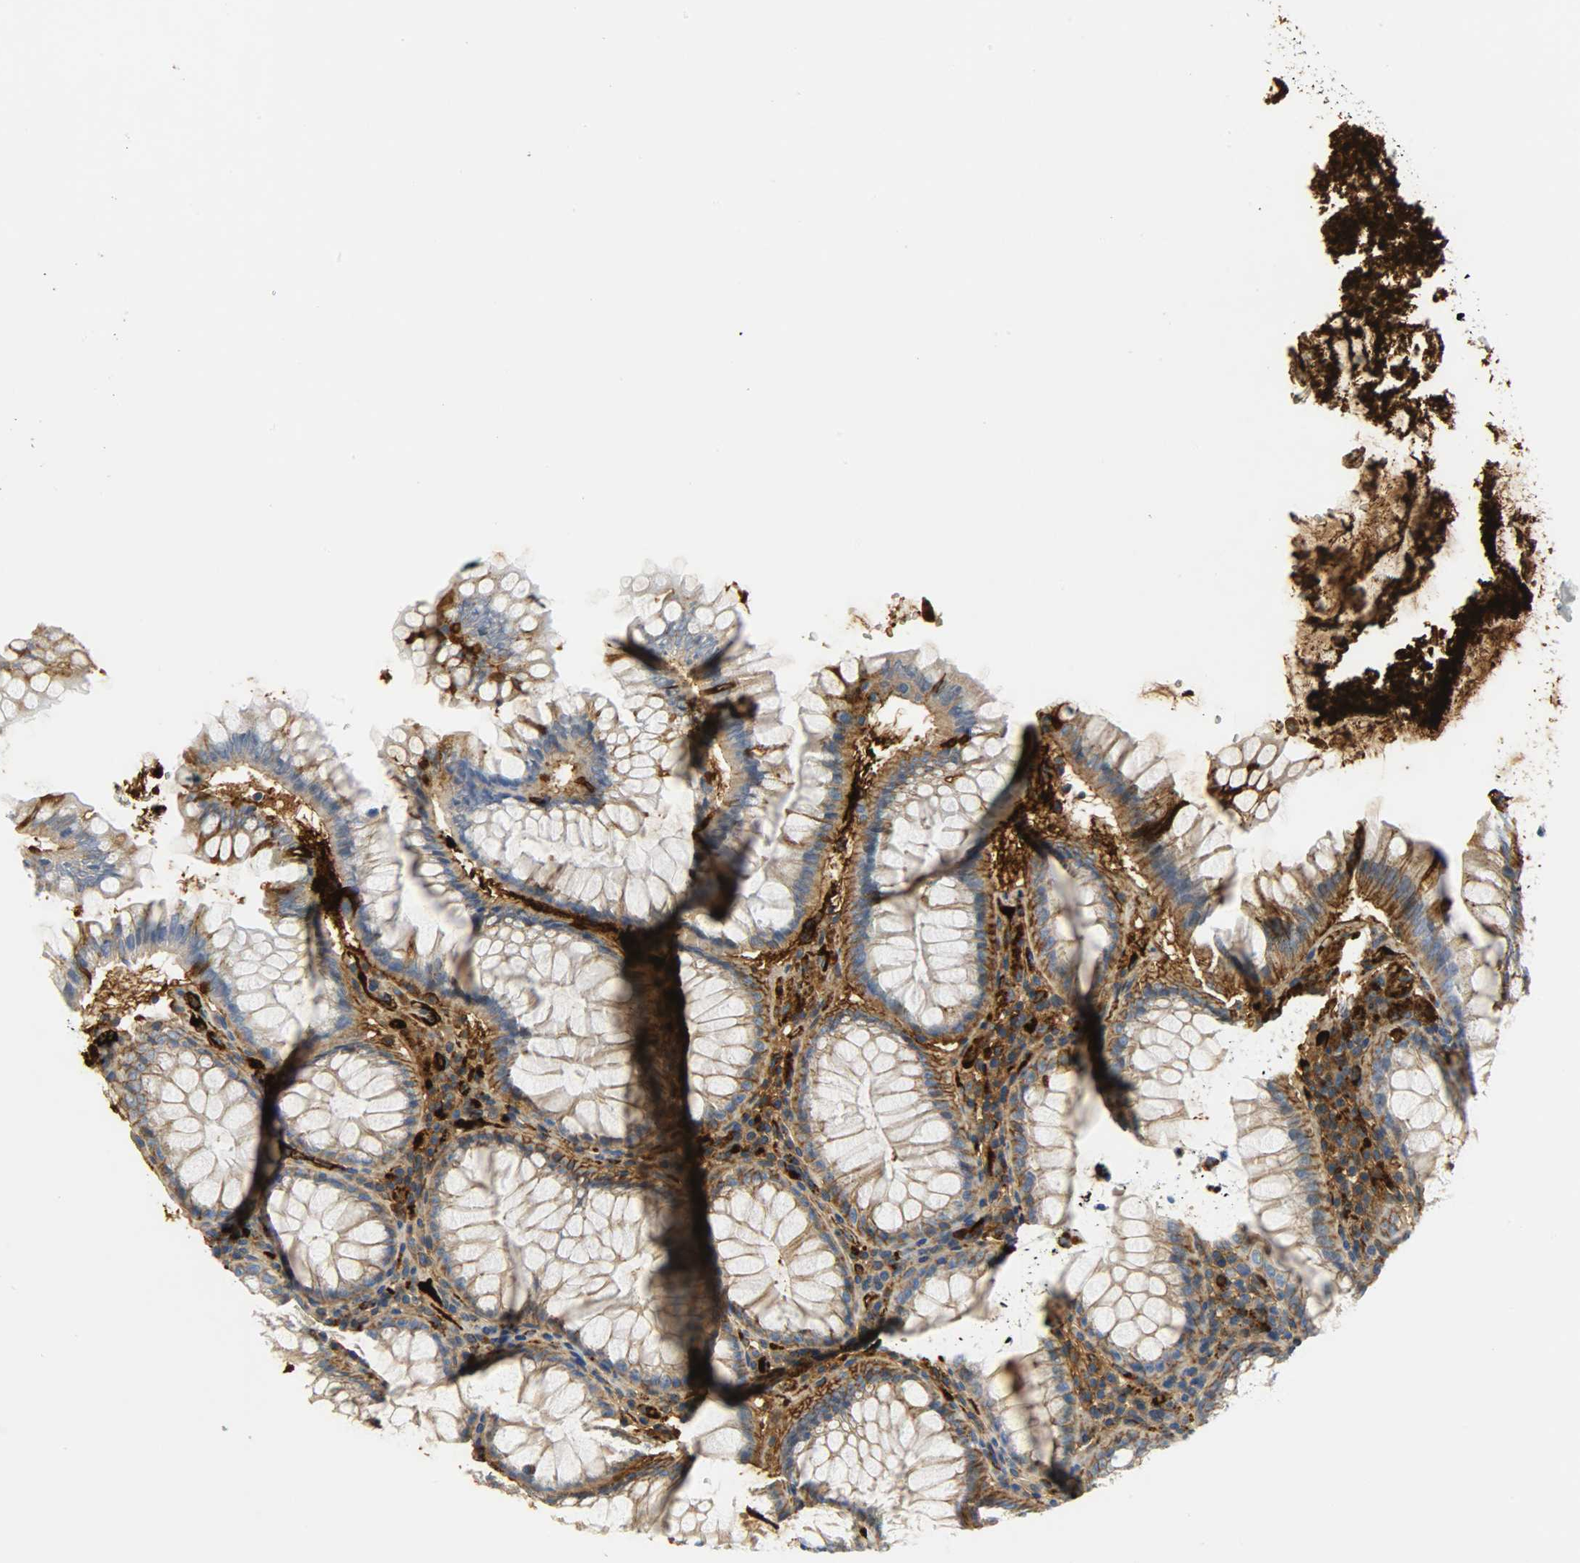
{"staining": {"intensity": "negative", "quantity": "none", "location": "none"}, "tissue": "colon", "cell_type": "Endothelial cells", "image_type": "normal", "snomed": [{"axis": "morphology", "description": "Normal tissue, NOS"}, {"axis": "topography", "description": "Colon"}], "caption": "Protein analysis of unremarkable colon demonstrates no significant staining in endothelial cells. The staining is performed using DAB brown chromogen with nuclei counter-stained in using hematoxylin.", "gene": "CRP", "patient": {"sex": "female", "age": 46}}